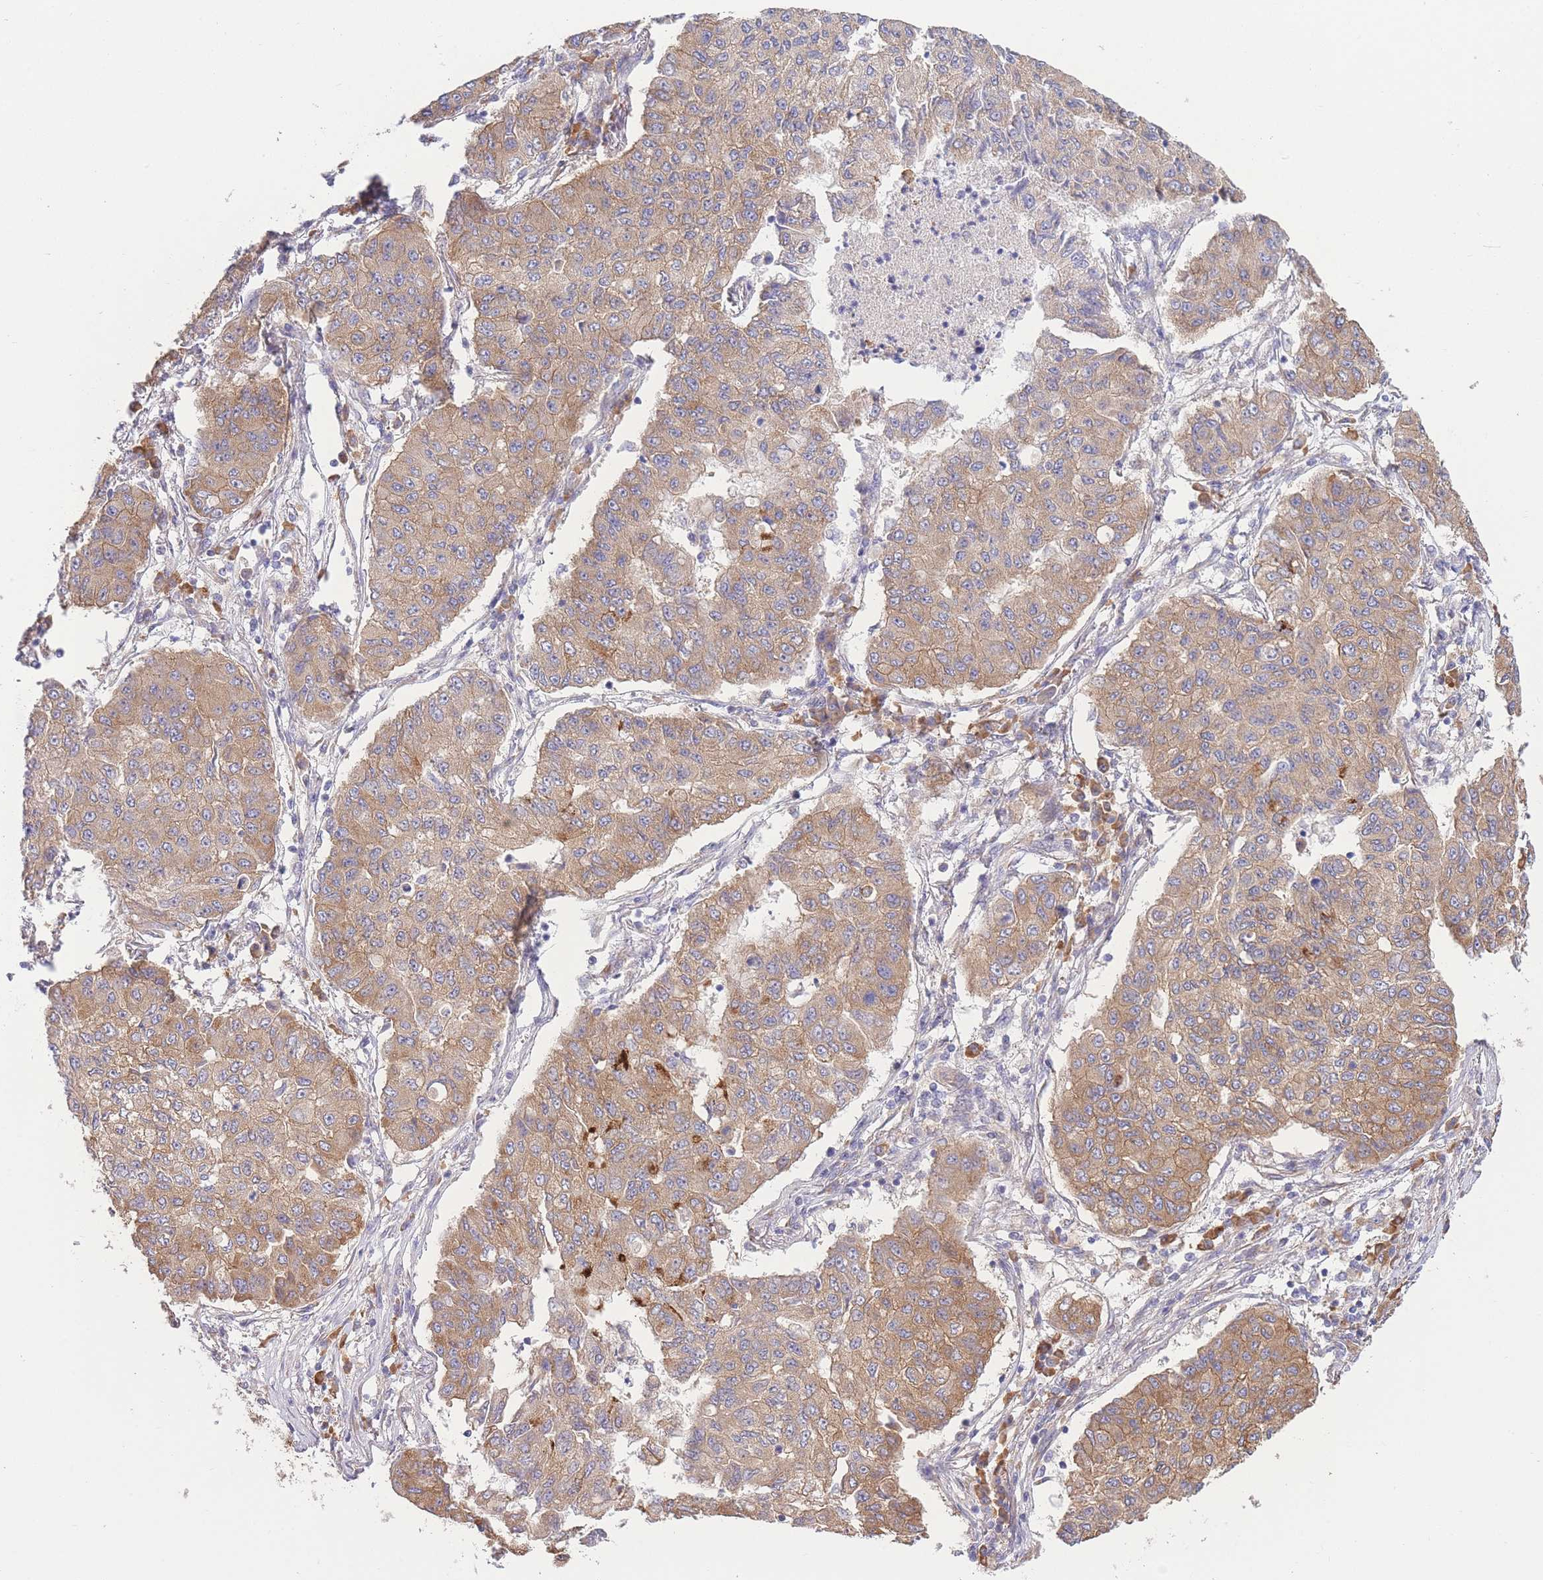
{"staining": {"intensity": "moderate", "quantity": ">75%", "location": "cytoplasmic/membranous"}, "tissue": "lung cancer", "cell_type": "Tumor cells", "image_type": "cancer", "snomed": [{"axis": "morphology", "description": "Squamous cell carcinoma, NOS"}, {"axis": "topography", "description": "Lung"}], "caption": "The immunohistochemical stain highlights moderate cytoplasmic/membranous positivity in tumor cells of lung cancer tissue.", "gene": "BEX1", "patient": {"sex": "male", "age": 74}}